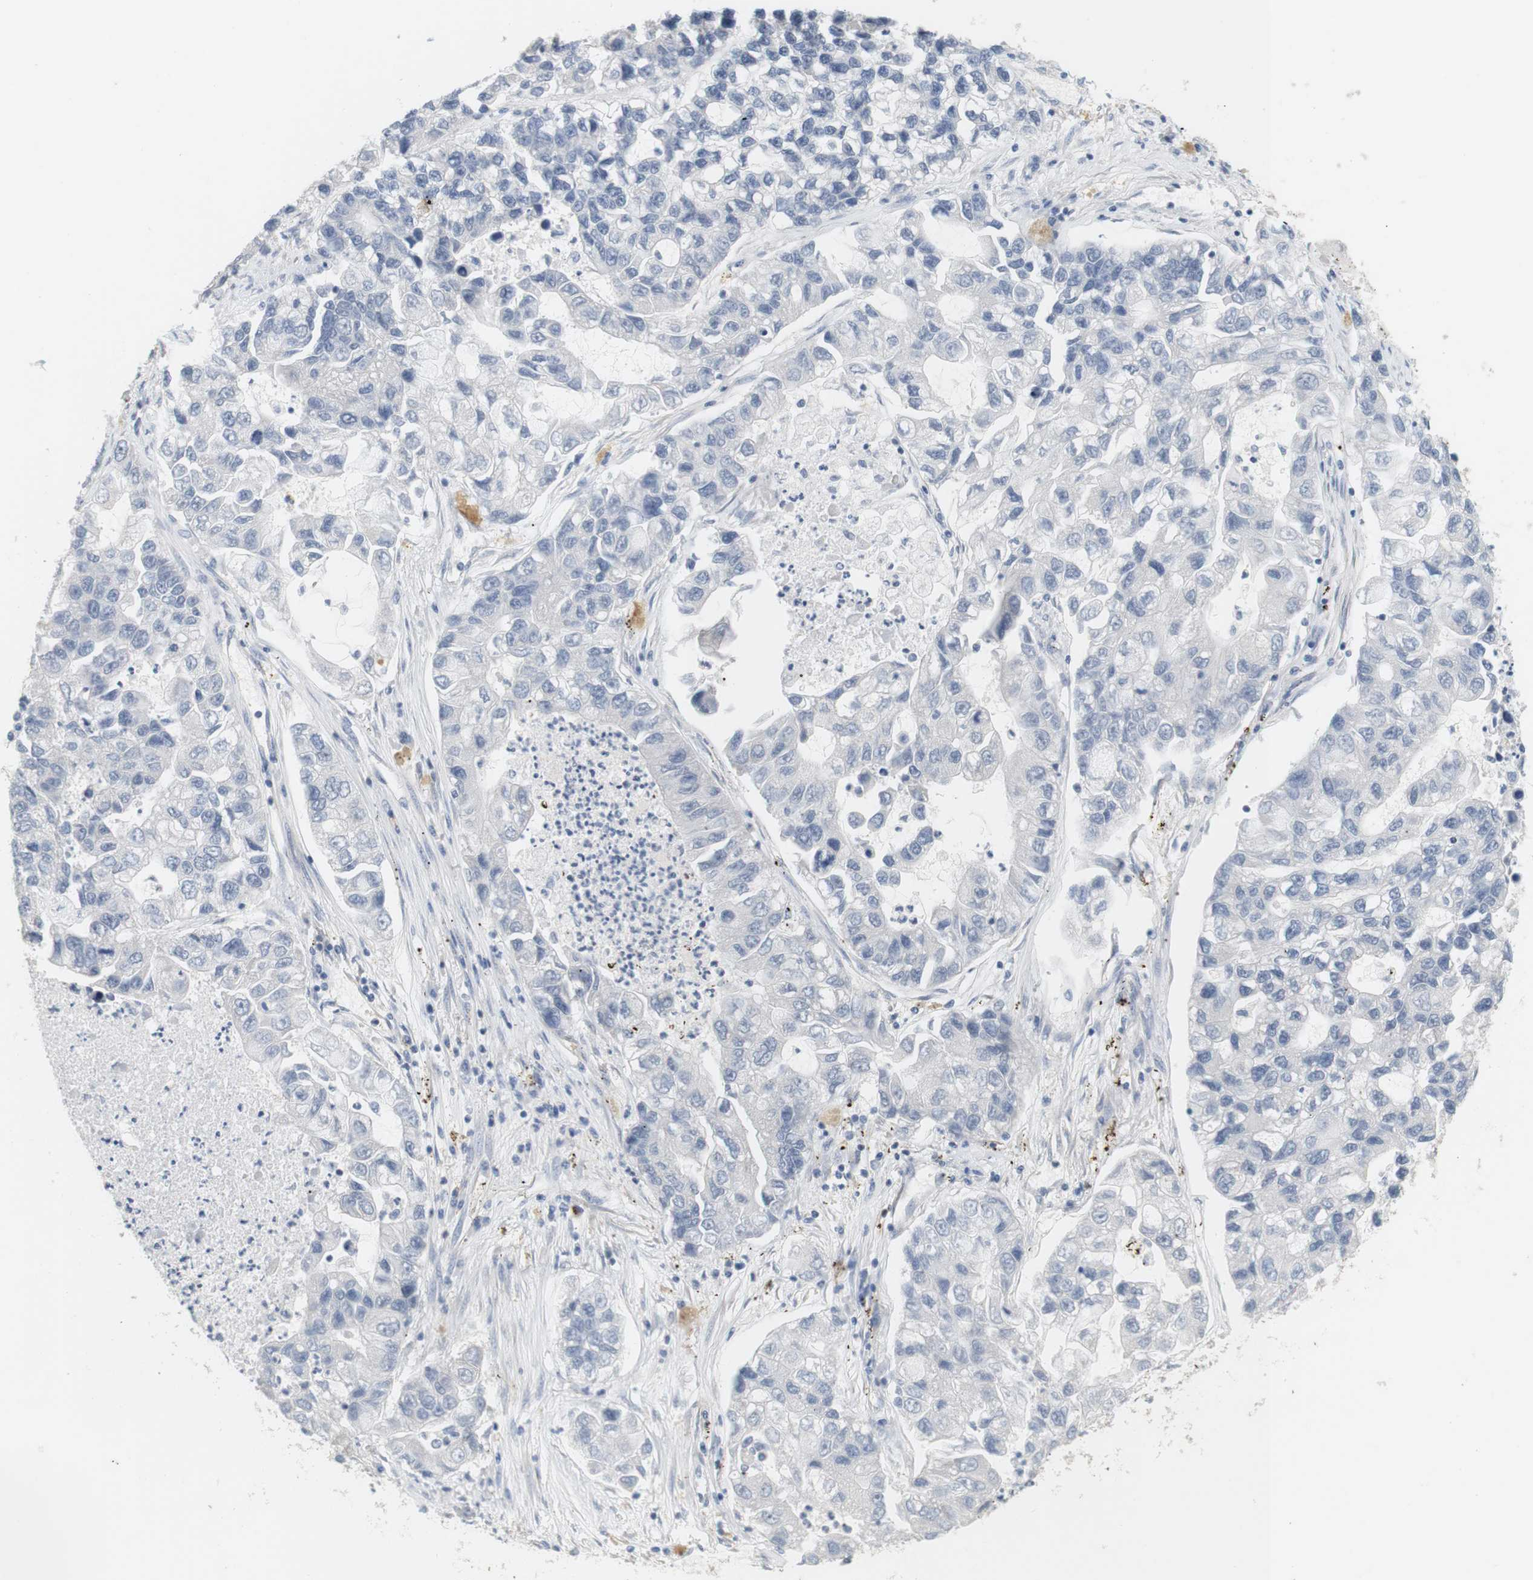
{"staining": {"intensity": "negative", "quantity": "none", "location": "none"}, "tissue": "lung cancer", "cell_type": "Tumor cells", "image_type": "cancer", "snomed": [{"axis": "morphology", "description": "Adenocarcinoma, NOS"}, {"axis": "topography", "description": "Lung"}], "caption": "Protein analysis of lung adenocarcinoma shows no significant positivity in tumor cells.", "gene": "OSR1", "patient": {"sex": "female", "age": 51}}